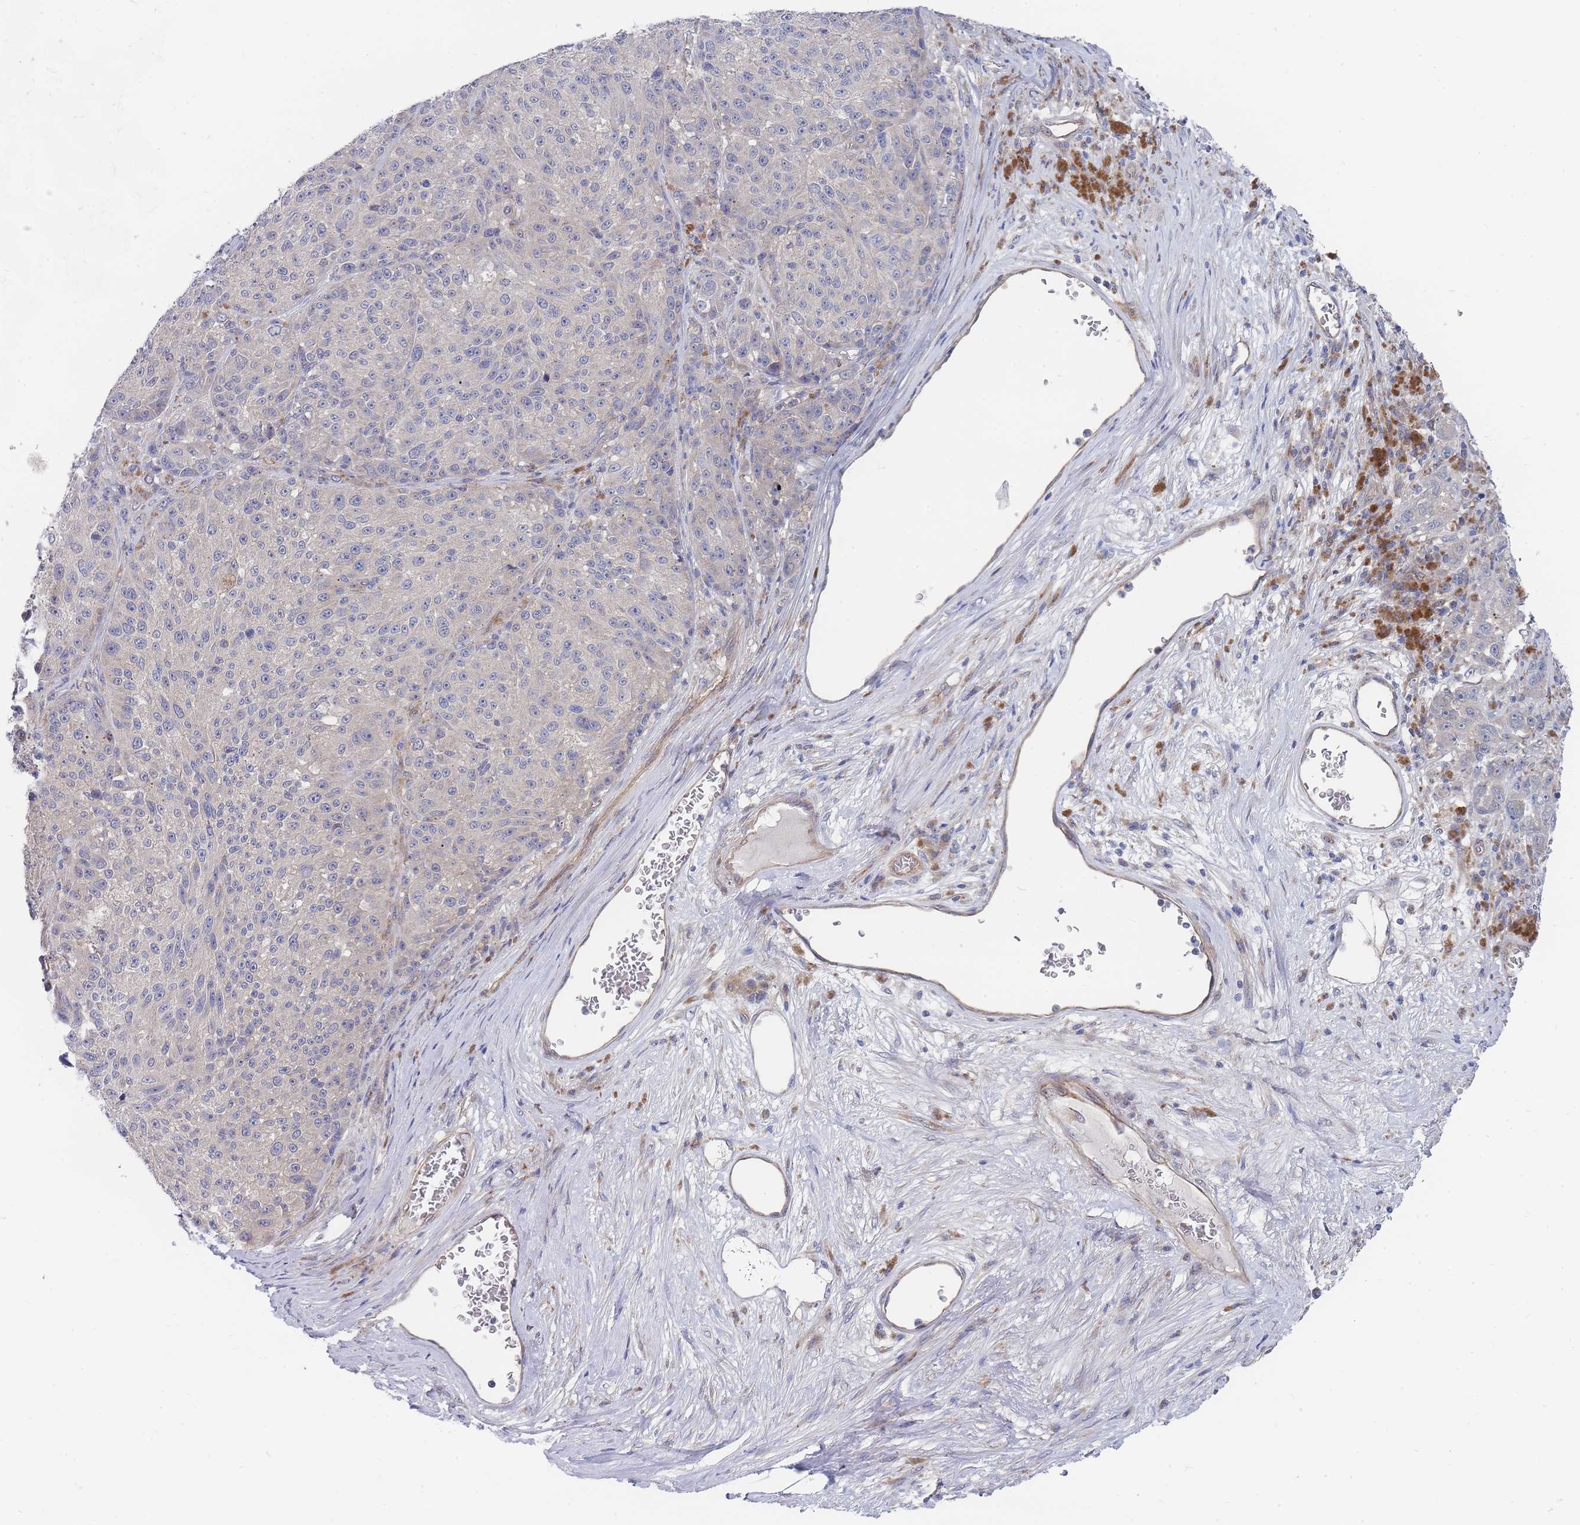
{"staining": {"intensity": "negative", "quantity": "none", "location": "none"}, "tissue": "melanoma", "cell_type": "Tumor cells", "image_type": "cancer", "snomed": [{"axis": "morphology", "description": "Malignant melanoma, NOS"}, {"axis": "topography", "description": "Skin"}], "caption": "Immunohistochemistry (IHC) histopathology image of neoplastic tissue: melanoma stained with DAB (3,3'-diaminobenzidine) exhibits no significant protein staining in tumor cells.", "gene": "NUB1", "patient": {"sex": "male", "age": 53}}